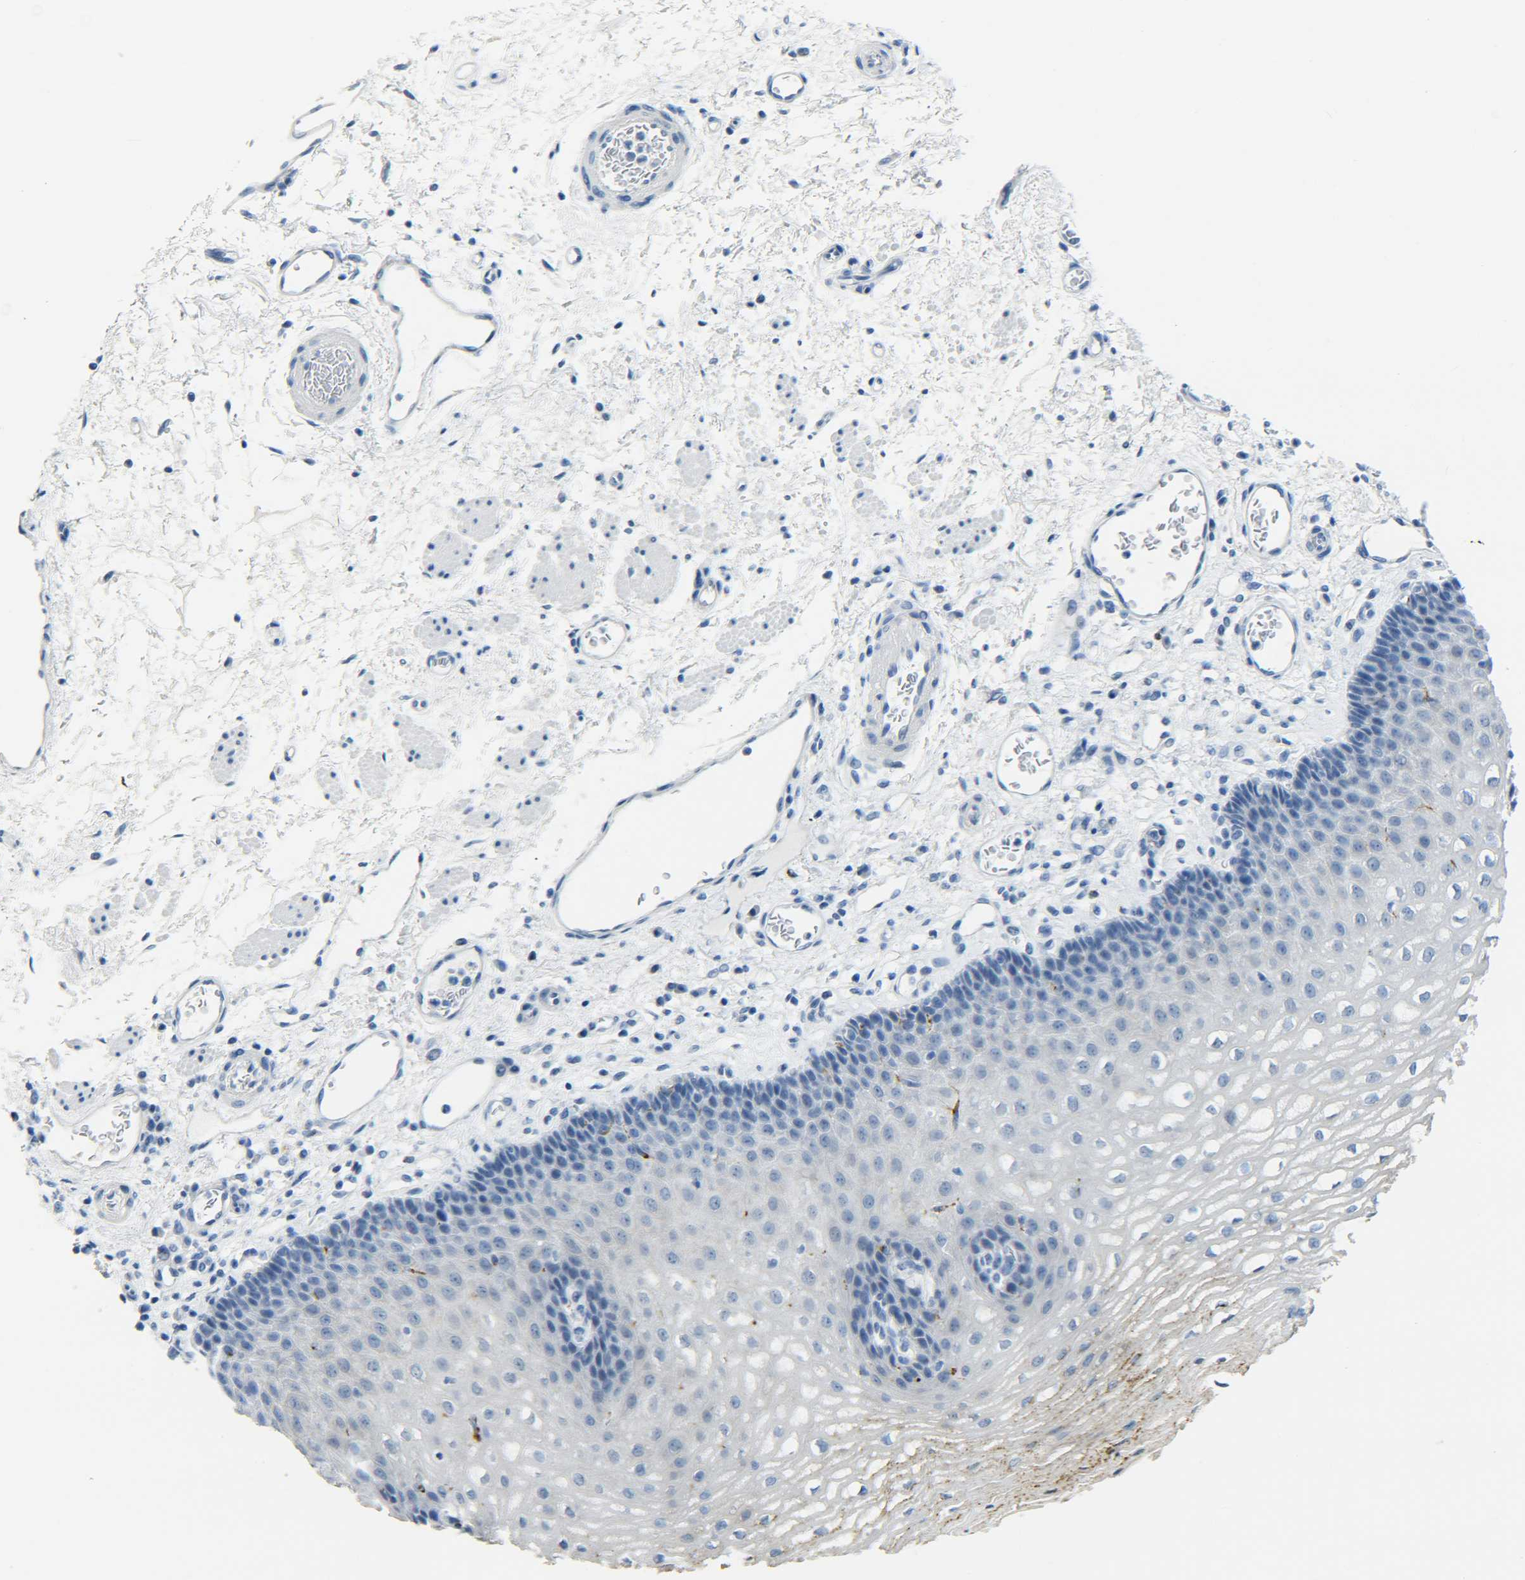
{"staining": {"intensity": "moderate", "quantity": "<25%", "location": "cytoplasmic/membranous"}, "tissue": "esophagus", "cell_type": "Squamous epithelial cells", "image_type": "normal", "snomed": [{"axis": "morphology", "description": "Normal tissue, NOS"}, {"axis": "topography", "description": "Esophagus"}], "caption": "DAB immunohistochemical staining of unremarkable human esophagus displays moderate cytoplasmic/membranous protein staining in approximately <25% of squamous epithelial cells.", "gene": "C15orf48", "patient": {"sex": "male", "age": 54}}